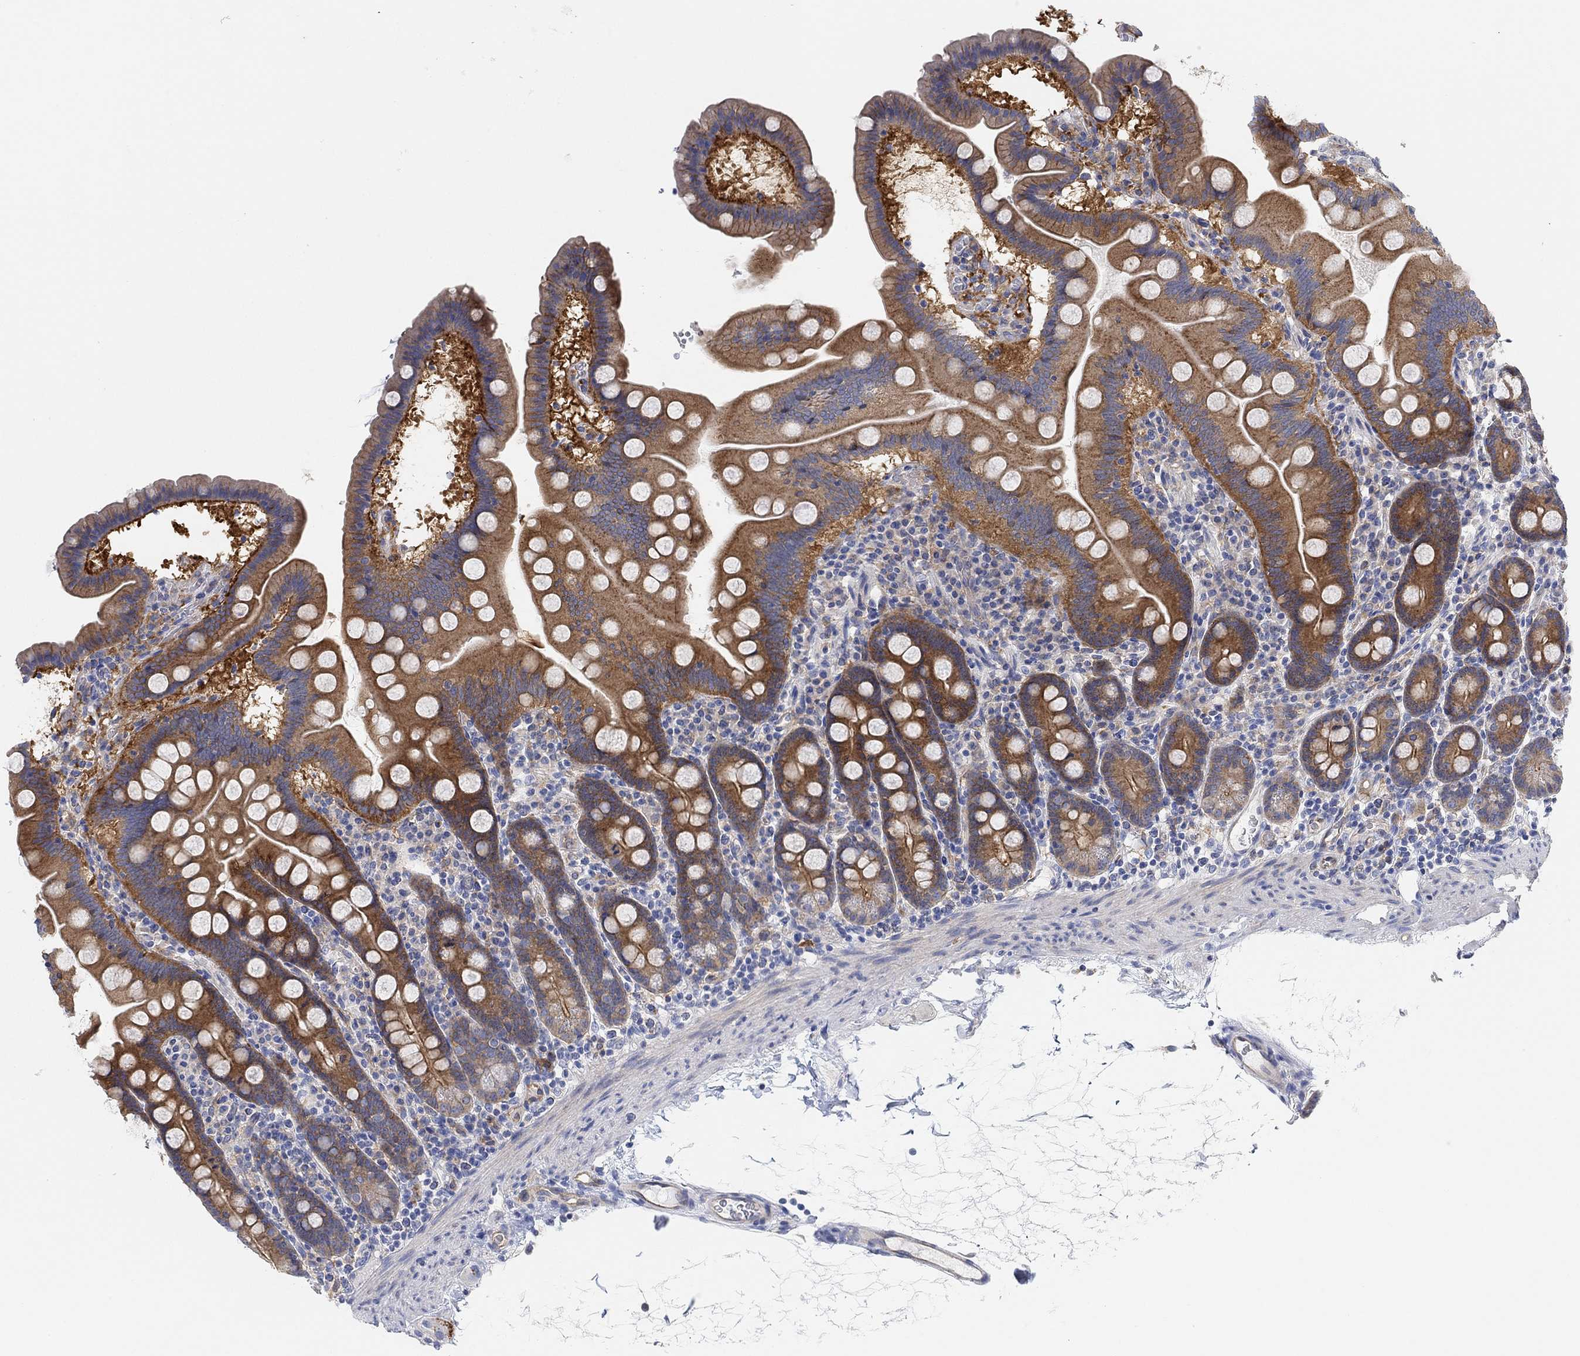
{"staining": {"intensity": "strong", "quantity": "<25%", "location": "cytoplasmic/membranous"}, "tissue": "duodenum", "cell_type": "Glandular cells", "image_type": "normal", "snomed": [{"axis": "morphology", "description": "Normal tissue, NOS"}, {"axis": "topography", "description": "Duodenum"}], "caption": "Immunohistochemical staining of normal human duodenum displays medium levels of strong cytoplasmic/membranous positivity in about <25% of glandular cells. (Brightfield microscopy of DAB IHC at high magnification).", "gene": "RGS1", "patient": {"sex": "male", "age": 59}}